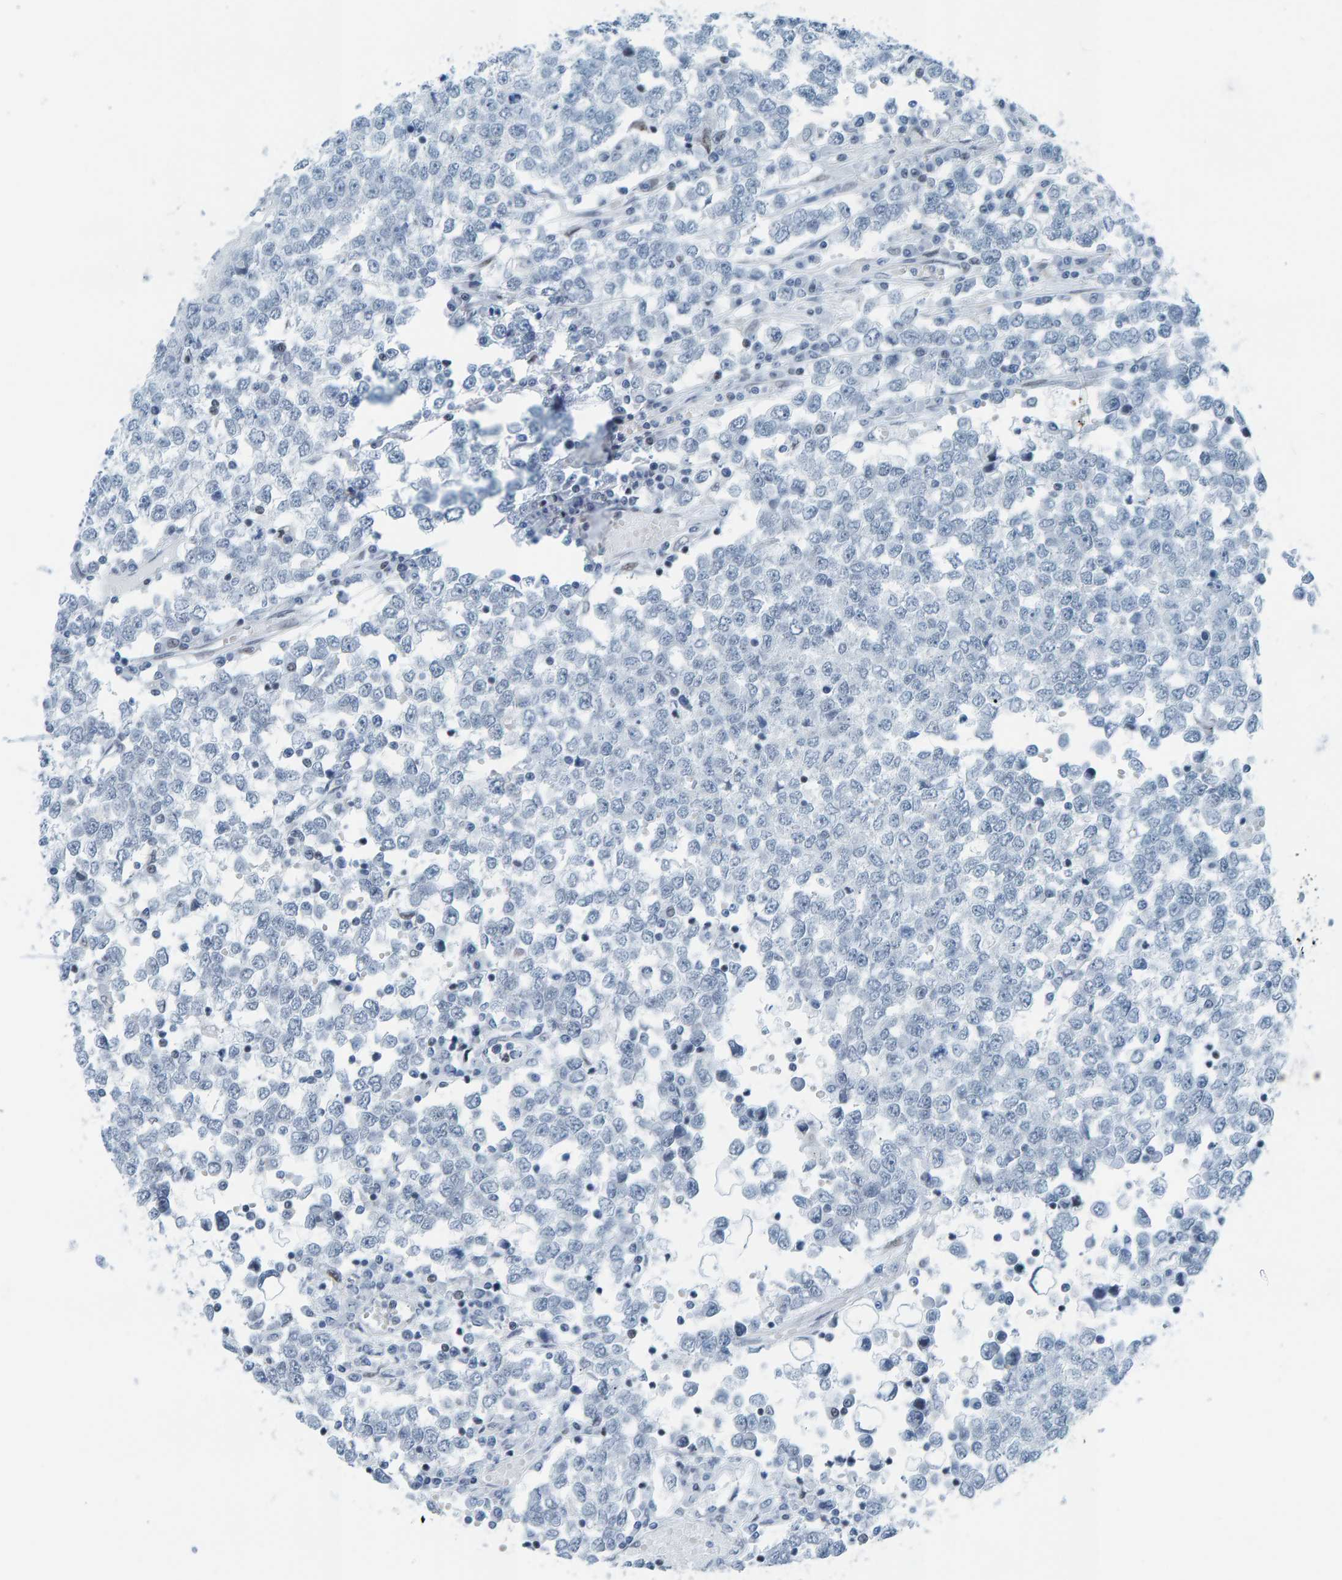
{"staining": {"intensity": "negative", "quantity": "none", "location": "none"}, "tissue": "testis cancer", "cell_type": "Tumor cells", "image_type": "cancer", "snomed": [{"axis": "morphology", "description": "Seminoma, NOS"}, {"axis": "topography", "description": "Testis"}], "caption": "Protein analysis of seminoma (testis) shows no significant staining in tumor cells. (DAB (3,3'-diaminobenzidine) IHC visualized using brightfield microscopy, high magnification).", "gene": "CNP", "patient": {"sex": "male", "age": 65}}